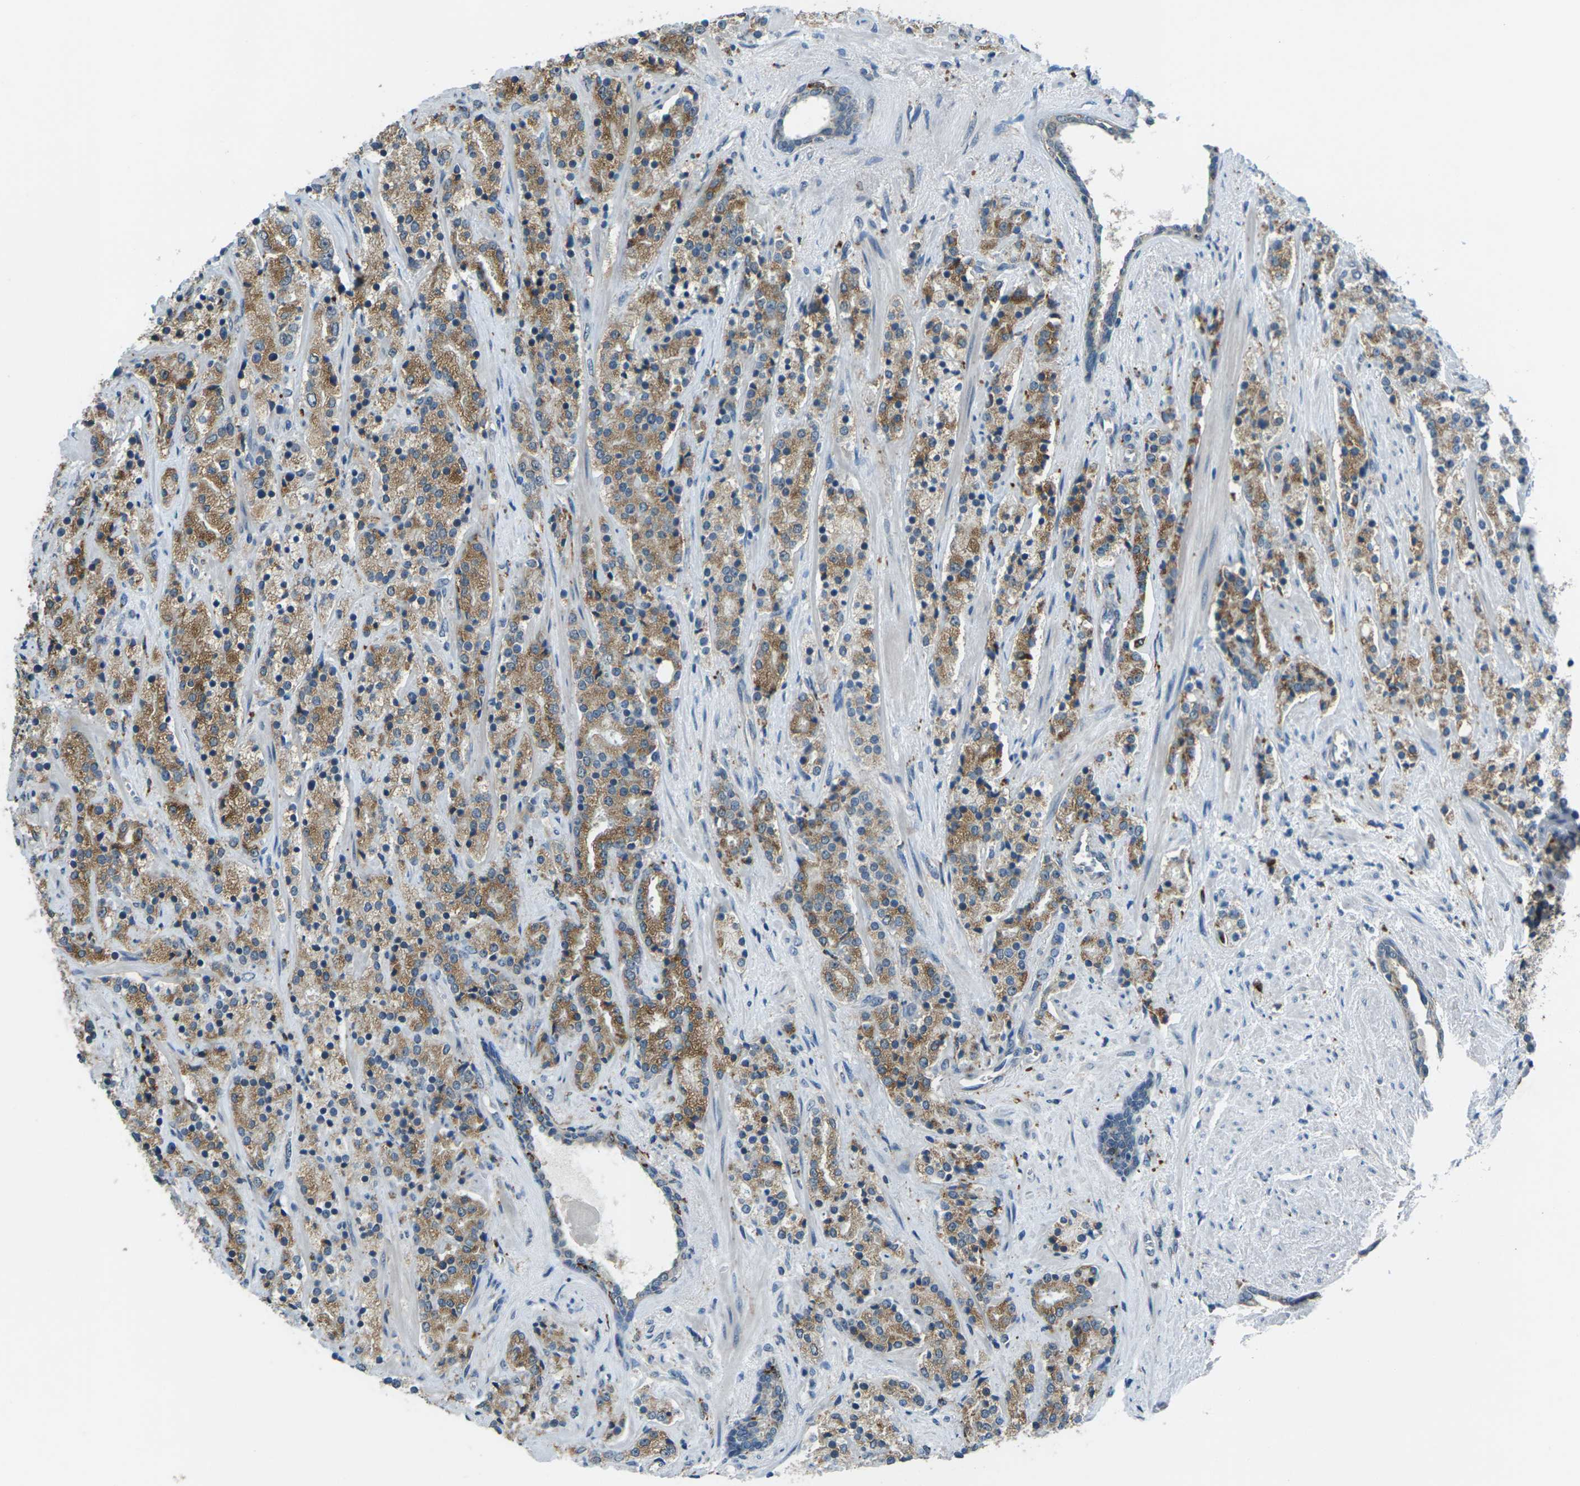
{"staining": {"intensity": "moderate", "quantity": ">75%", "location": "cytoplasmic/membranous"}, "tissue": "prostate cancer", "cell_type": "Tumor cells", "image_type": "cancer", "snomed": [{"axis": "morphology", "description": "Adenocarcinoma, High grade"}, {"axis": "topography", "description": "Prostate"}], "caption": "Immunohistochemistry micrograph of neoplastic tissue: human prostate cancer (adenocarcinoma (high-grade)) stained using immunohistochemistry (IHC) reveals medium levels of moderate protein expression localized specifically in the cytoplasmic/membranous of tumor cells, appearing as a cytoplasmic/membranous brown color.", "gene": "SLC31A2", "patient": {"sex": "male", "age": 71}}